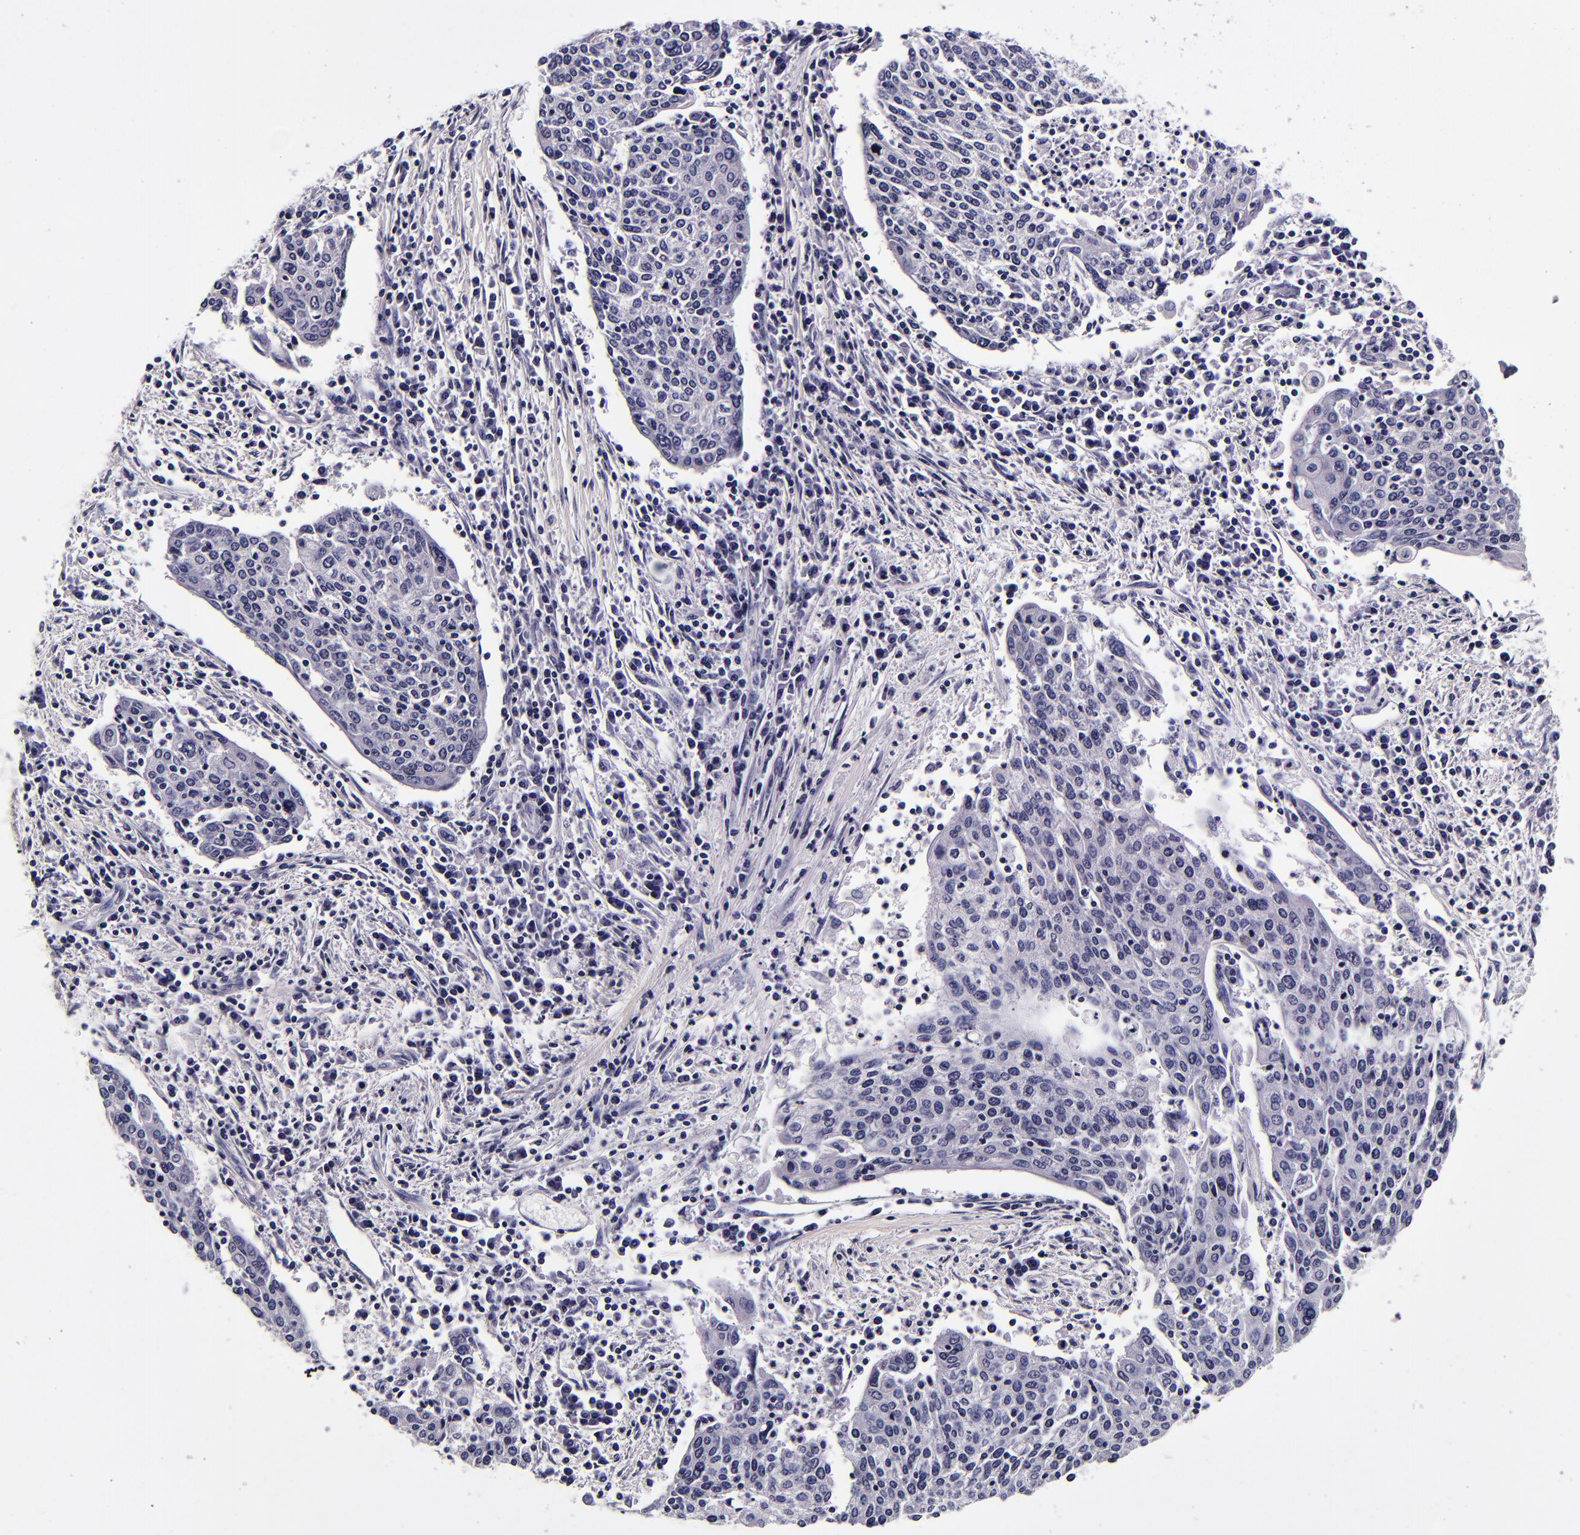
{"staining": {"intensity": "negative", "quantity": "none", "location": "none"}, "tissue": "cervical cancer", "cell_type": "Tumor cells", "image_type": "cancer", "snomed": [{"axis": "morphology", "description": "Squamous cell carcinoma, NOS"}, {"axis": "topography", "description": "Cervix"}], "caption": "This is a micrograph of immunohistochemistry (IHC) staining of cervical cancer (squamous cell carcinoma), which shows no staining in tumor cells. The staining was performed using DAB to visualize the protein expression in brown, while the nuclei were stained in blue with hematoxylin (Magnification: 20x).", "gene": "FBN1", "patient": {"sex": "female", "age": 40}}